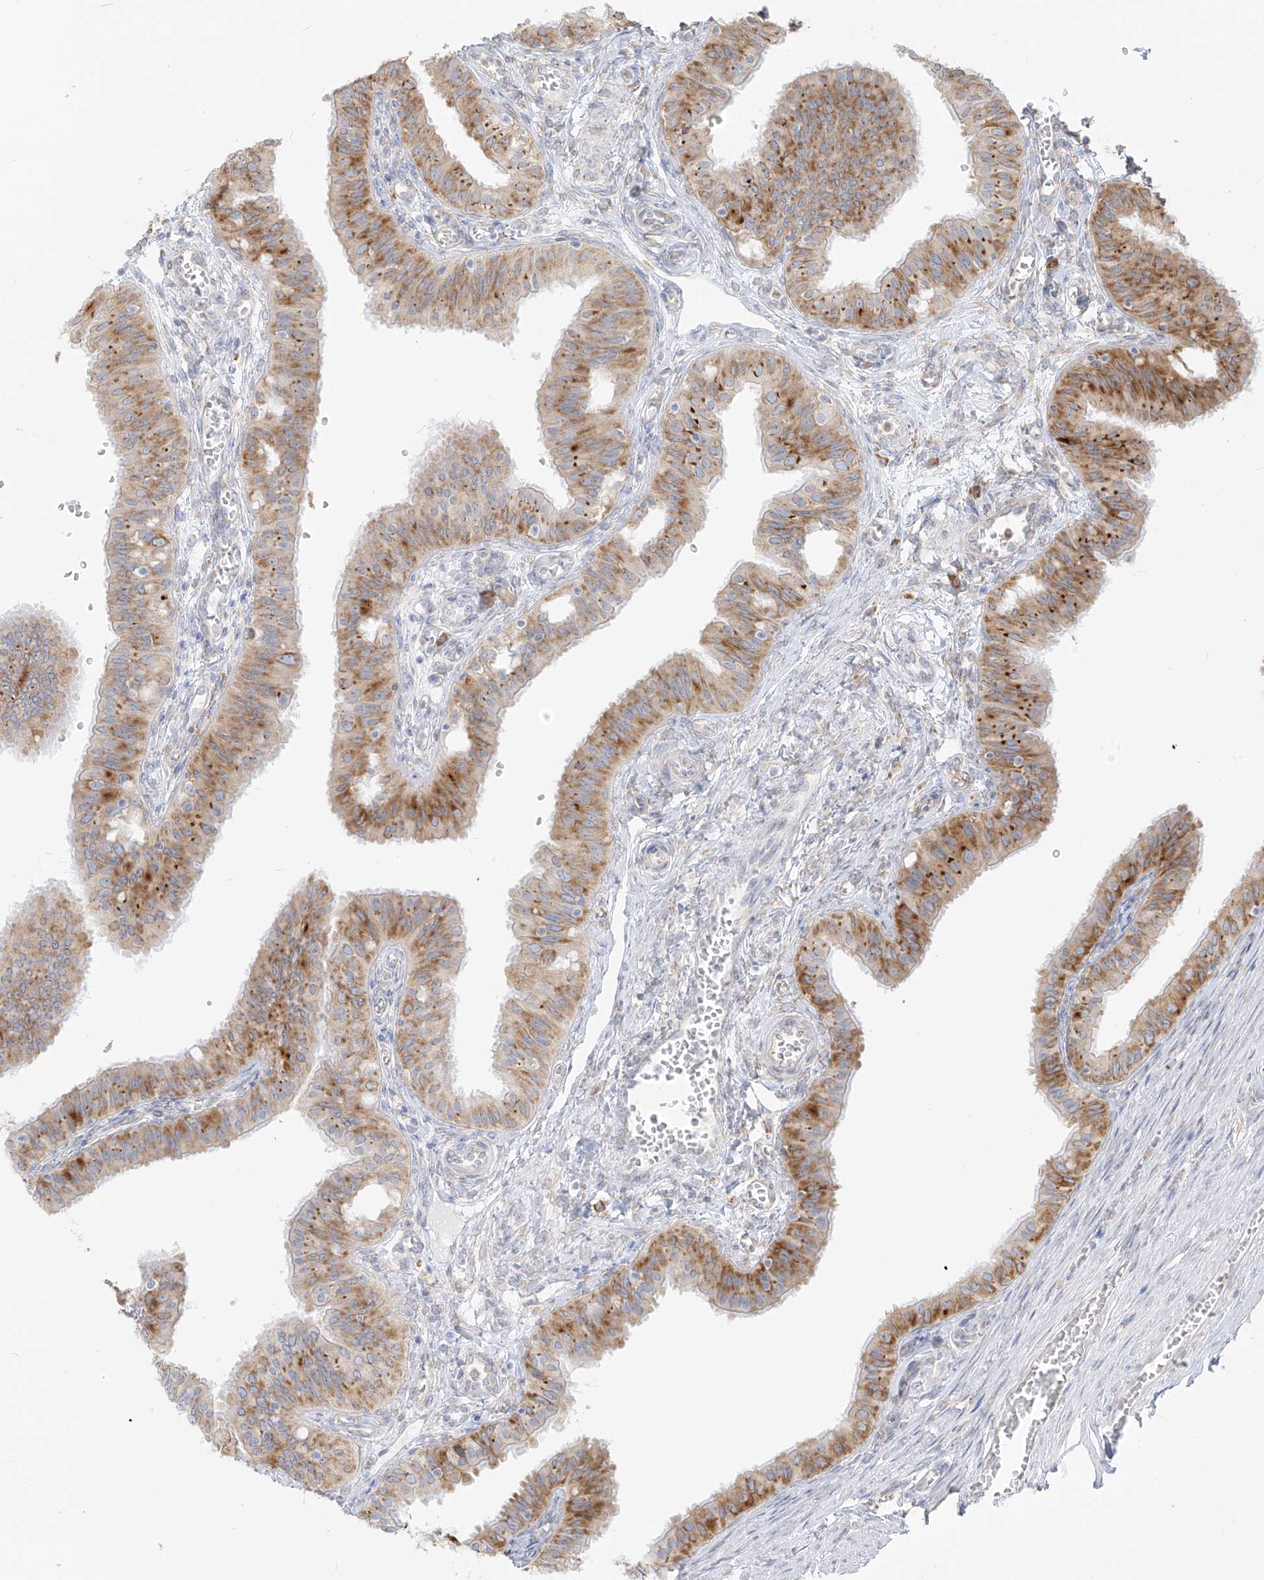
{"staining": {"intensity": "moderate", "quantity": ">75%", "location": "cytoplasmic/membranous"}, "tissue": "fallopian tube", "cell_type": "Glandular cells", "image_type": "normal", "snomed": [{"axis": "morphology", "description": "Normal tissue, NOS"}, {"axis": "topography", "description": "Fallopian tube"}, {"axis": "topography", "description": "Ovary"}], "caption": "High-power microscopy captured an IHC micrograph of benign fallopian tube, revealing moderate cytoplasmic/membranous staining in approximately >75% of glandular cells. The protein is shown in brown color, while the nuclei are stained blue.", "gene": "LRRC59", "patient": {"sex": "female", "age": 42}}